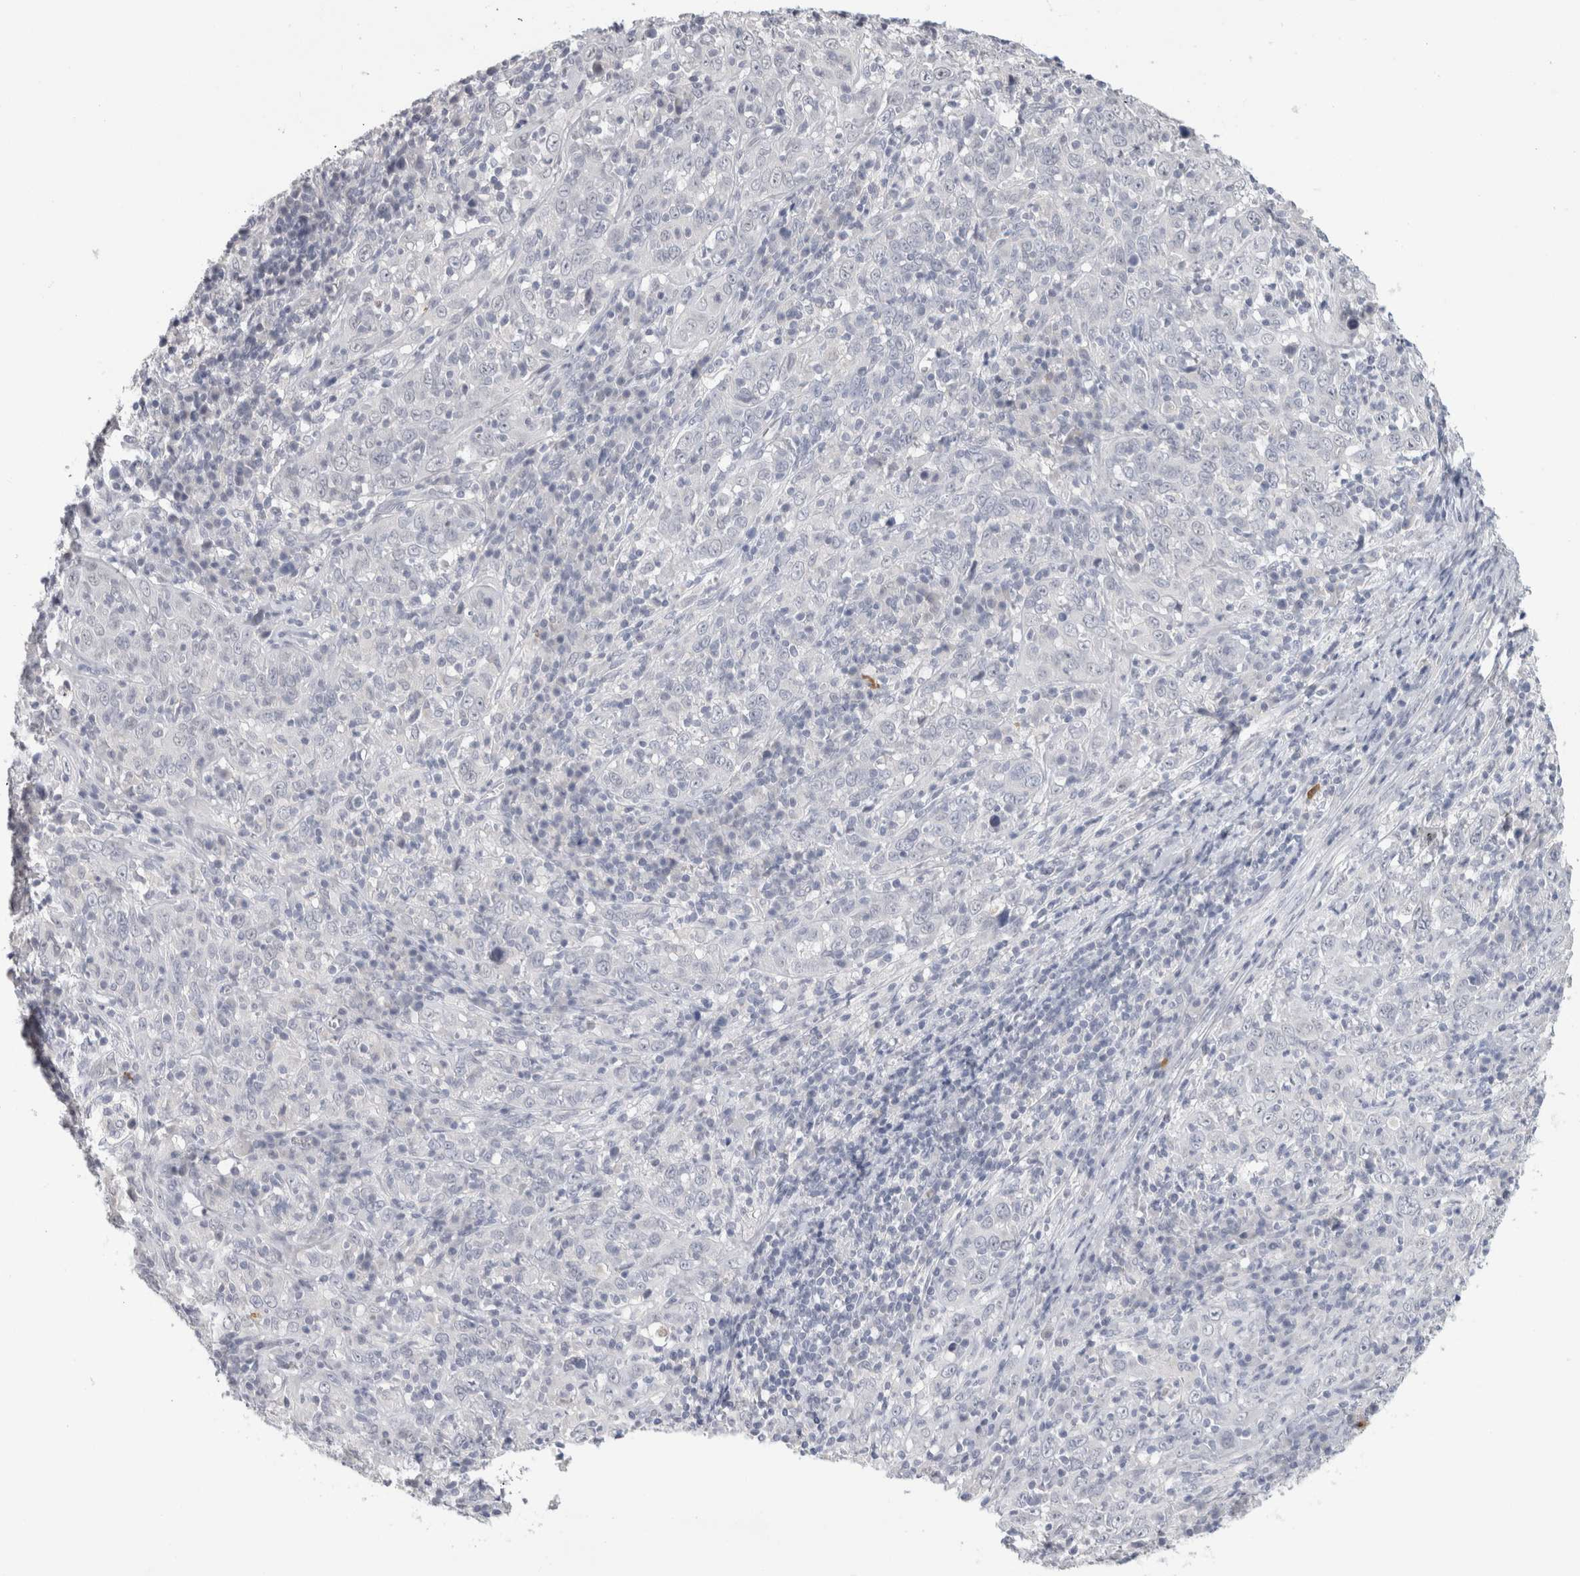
{"staining": {"intensity": "negative", "quantity": "none", "location": "none"}, "tissue": "cervical cancer", "cell_type": "Tumor cells", "image_type": "cancer", "snomed": [{"axis": "morphology", "description": "Squamous cell carcinoma, NOS"}, {"axis": "topography", "description": "Cervix"}], "caption": "Immunohistochemical staining of human cervical squamous cell carcinoma reveals no significant positivity in tumor cells.", "gene": "TONSL", "patient": {"sex": "female", "age": 46}}